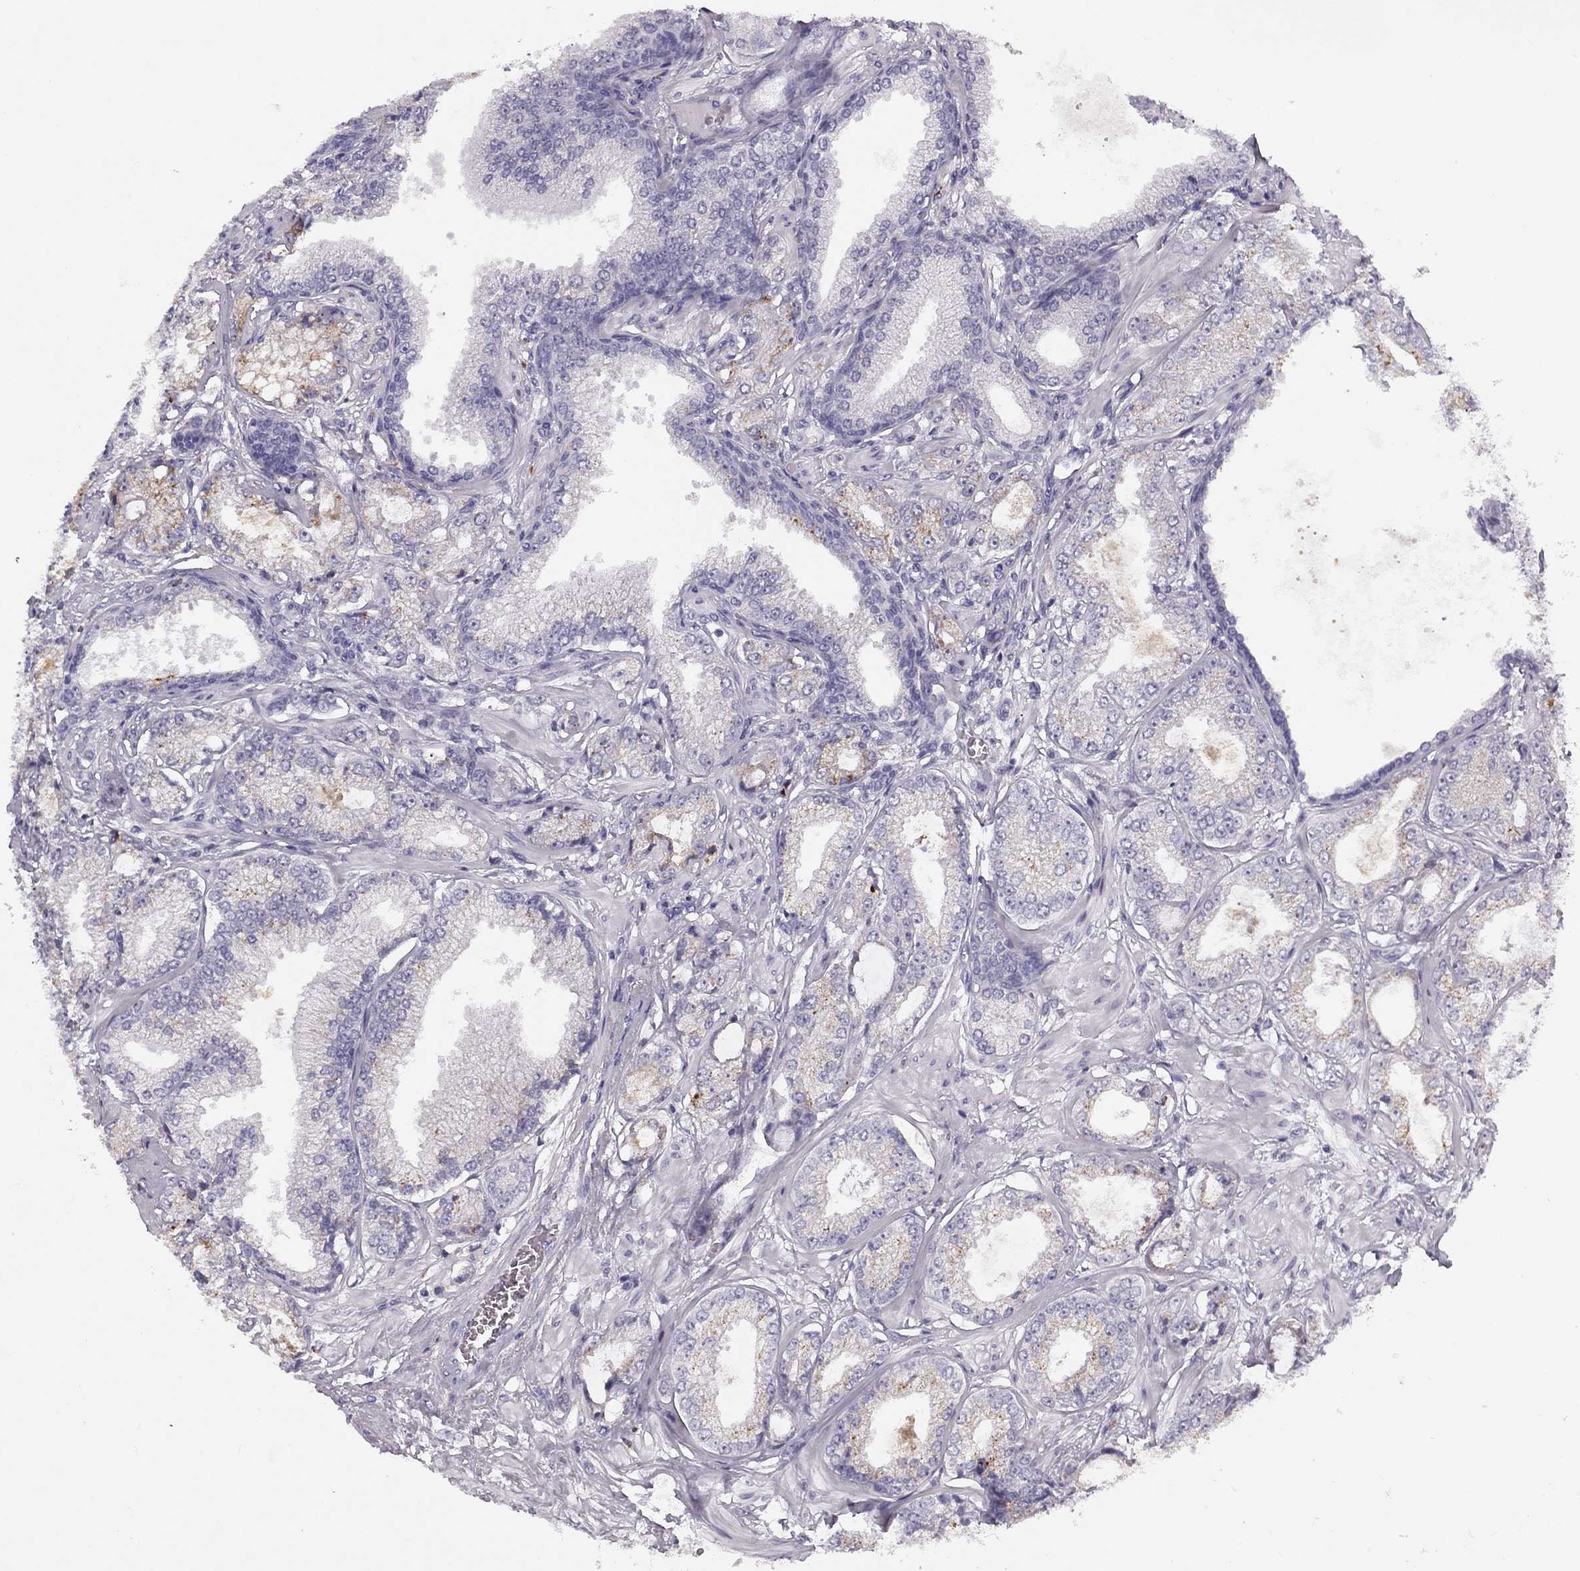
{"staining": {"intensity": "negative", "quantity": "none", "location": "none"}, "tissue": "prostate cancer", "cell_type": "Tumor cells", "image_type": "cancer", "snomed": [{"axis": "morphology", "description": "Adenocarcinoma, NOS"}, {"axis": "topography", "description": "Prostate"}], "caption": "The photomicrograph exhibits no staining of tumor cells in adenocarcinoma (prostate).", "gene": "MC5R", "patient": {"sex": "male", "age": 64}}